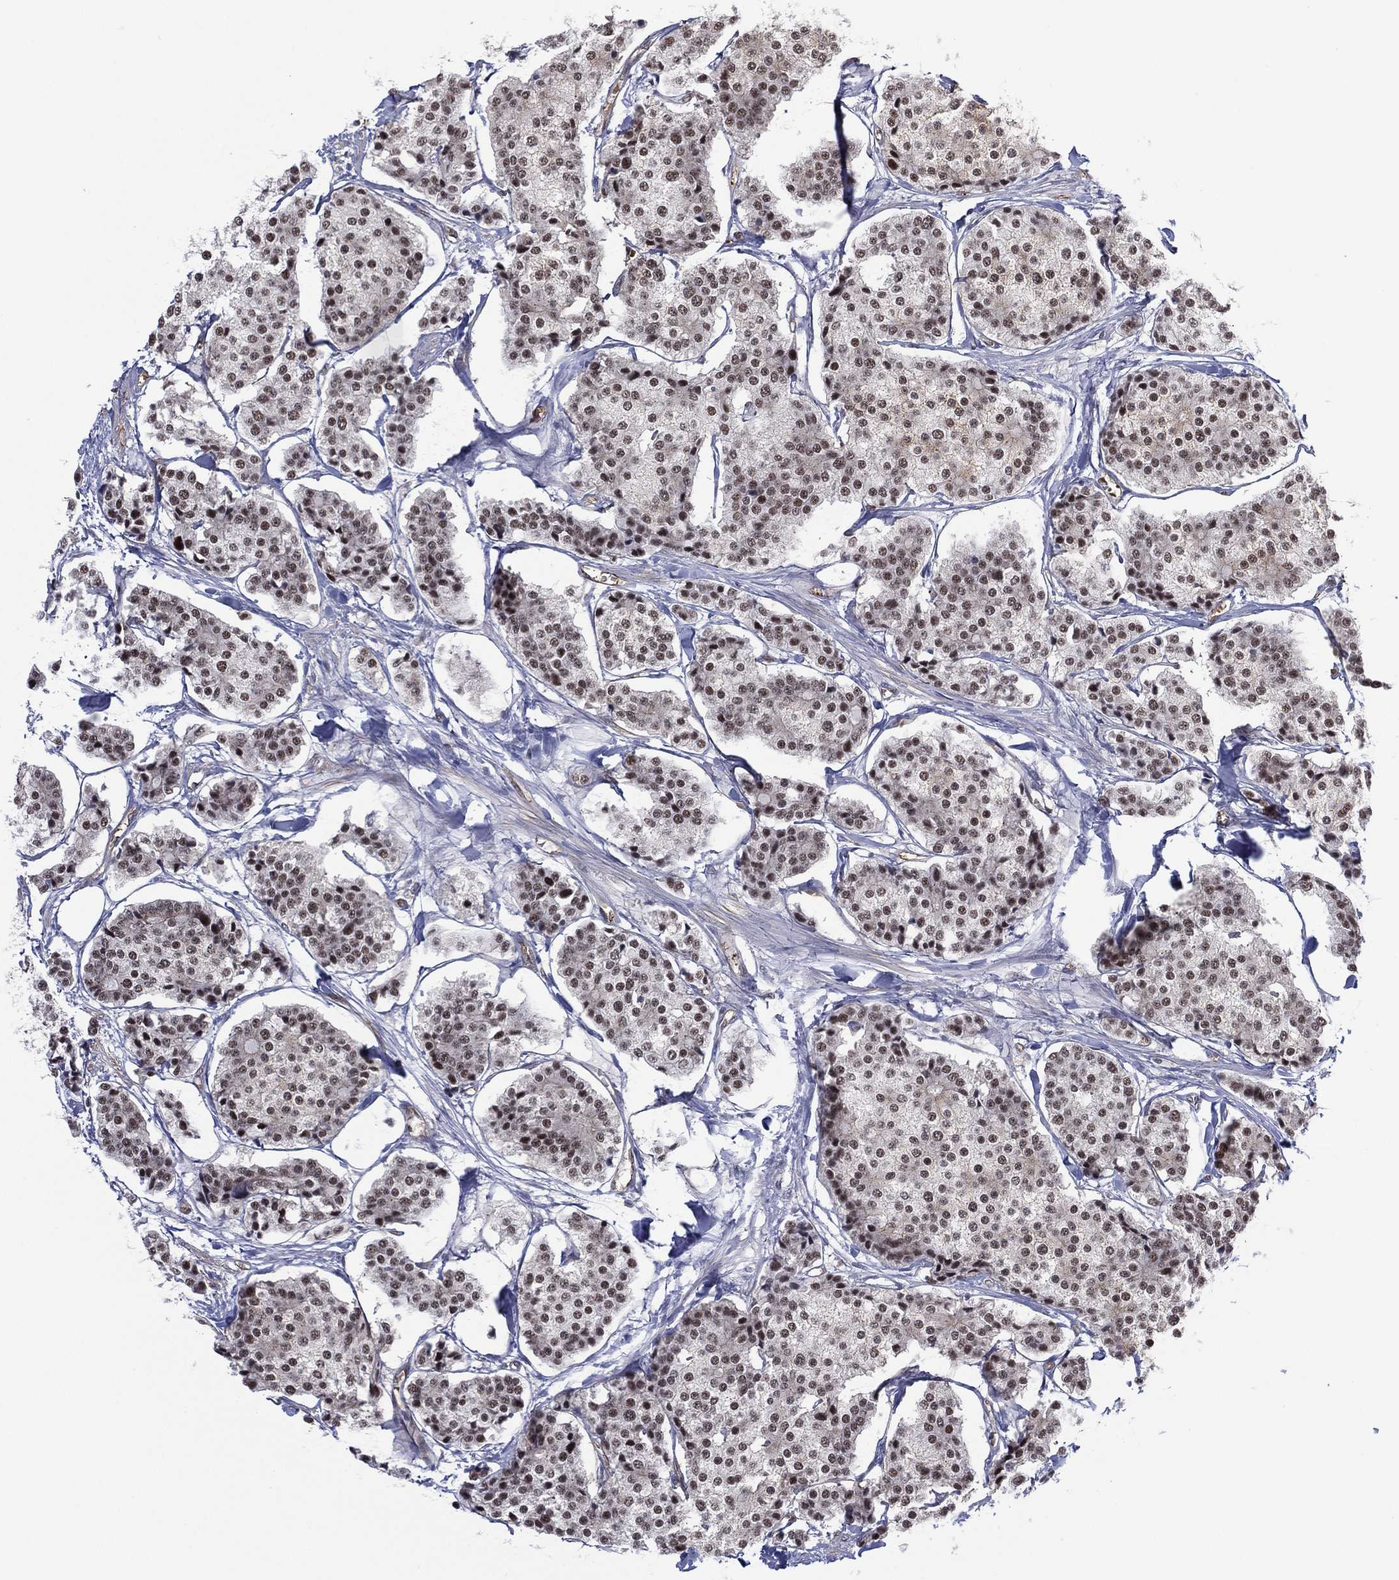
{"staining": {"intensity": "strong", "quantity": "25%-75%", "location": "nuclear"}, "tissue": "carcinoid", "cell_type": "Tumor cells", "image_type": "cancer", "snomed": [{"axis": "morphology", "description": "Carcinoid, malignant, NOS"}, {"axis": "topography", "description": "Small intestine"}], "caption": "Immunohistochemistry (IHC) of malignant carcinoid demonstrates high levels of strong nuclear positivity in approximately 25%-75% of tumor cells.", "gene": "GSE1", "patient": {"sex": "female", "age": 65}}